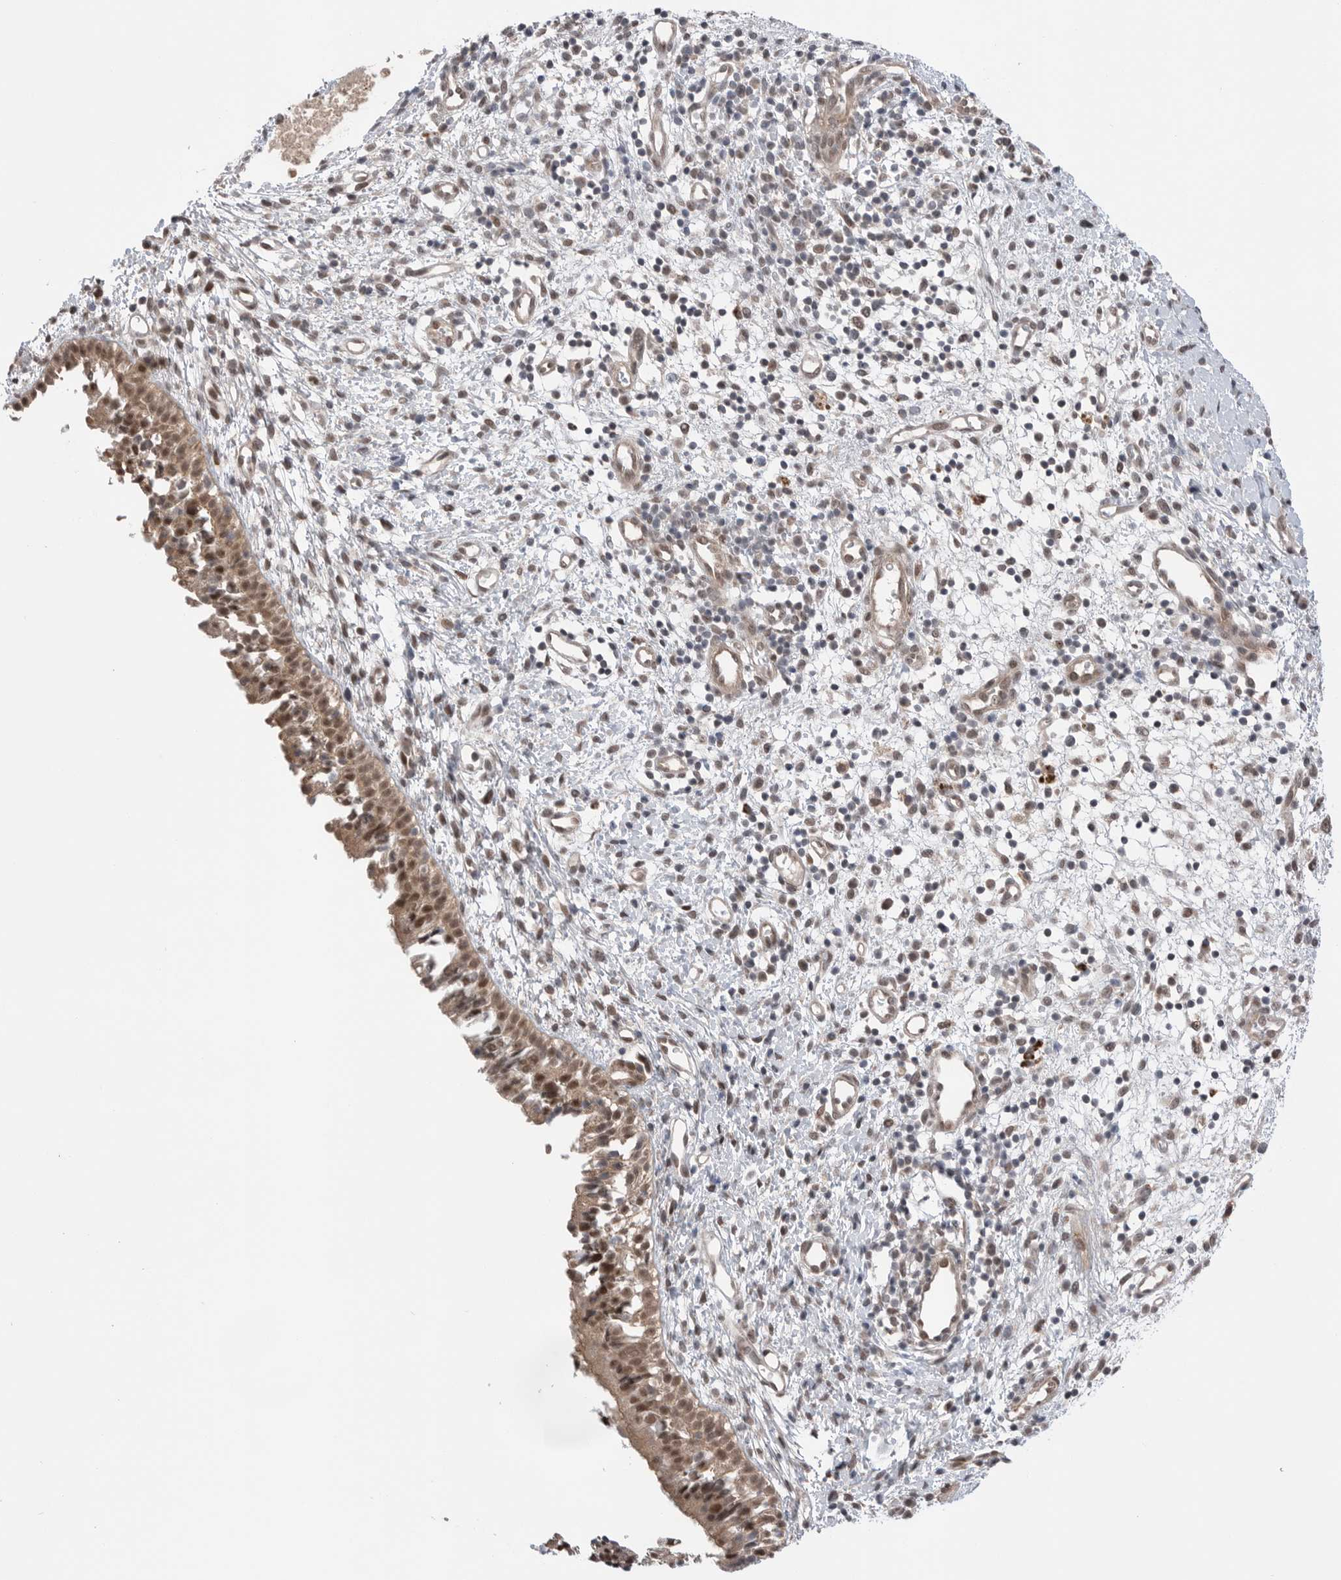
{"staining": {"intensity": "moderate", "quantity": ">75%", "location": "cytoplasmic/membranous,nuclear"}, "tissue": "nasopharynx", "cell_type": "Respiratory epithelial cells", "image_type": "normal", "snomed": [{"axis": "morphology", "description": "Normal tissue, NOS"}, {"axis": "topography", "description": "Nasopharynx"}], "caption": "Moderate cytoplasmic/membranous,nuclear positivity is seen in approximately >75% of respiratory epithelial cells in unremarkable nasopharynx.", "gene": "NTAQ1", "patient": {"sex": "male", "age": 22}}